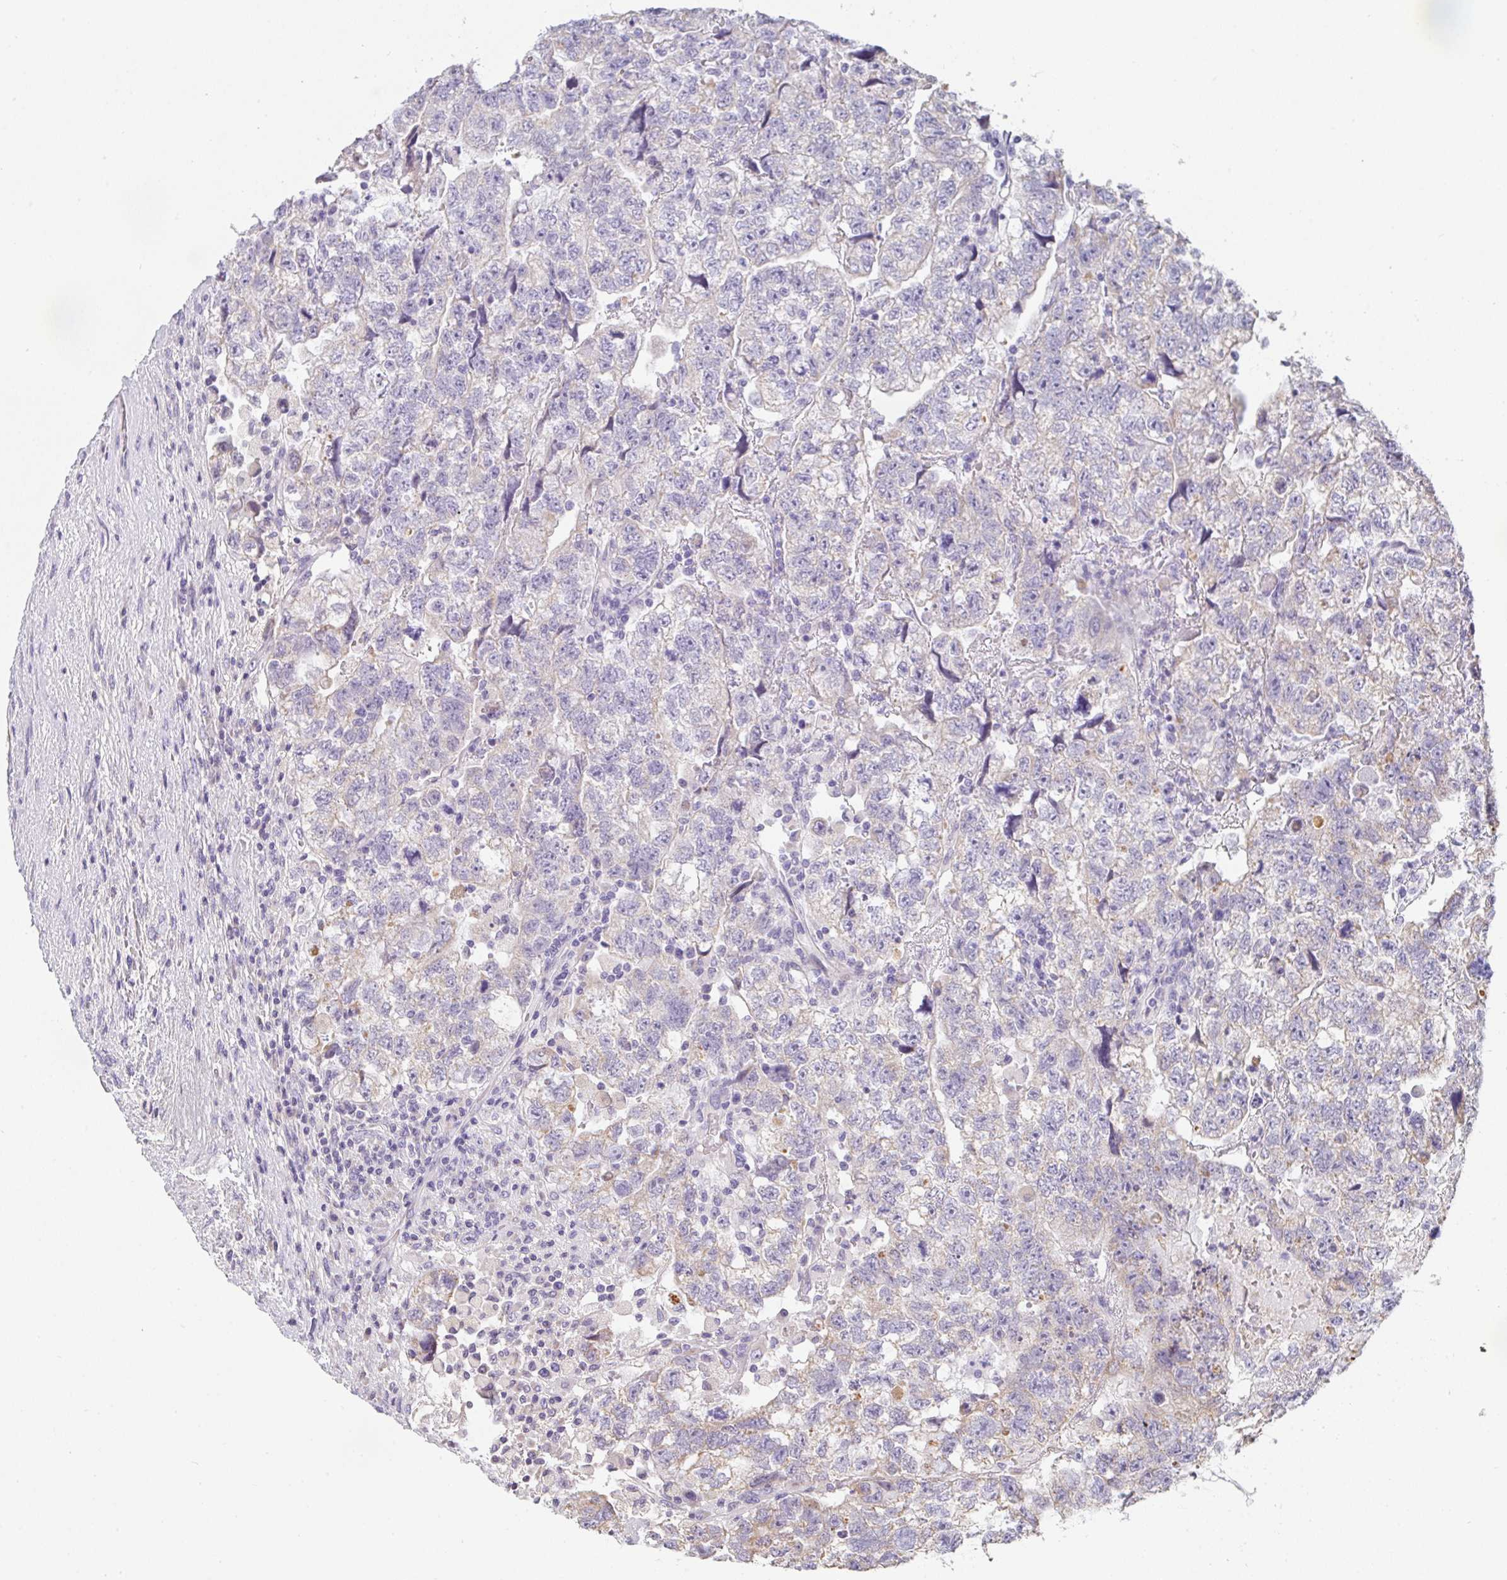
{"staining": {"intensity": "weak", "quantity": "<25%", "location": "cytoplasmic/membranous"}, "tissue": "testis cancer", "cell_type": "Tumor cells", "image_type": "cancer", "snomed": [{"axis": "morphology", "description": "Normal tissue, NOS"}, {"axis": "morphology", "description": "Carcinoma, Embryonal, NOS"}, {"axis": "topography", "description": "Testis"}], "caption": "An image of human testis cancer is negative for staining in tumor cells.", "gene": "CACNA1S", "patient": {"sex": "male", "age": 36}}